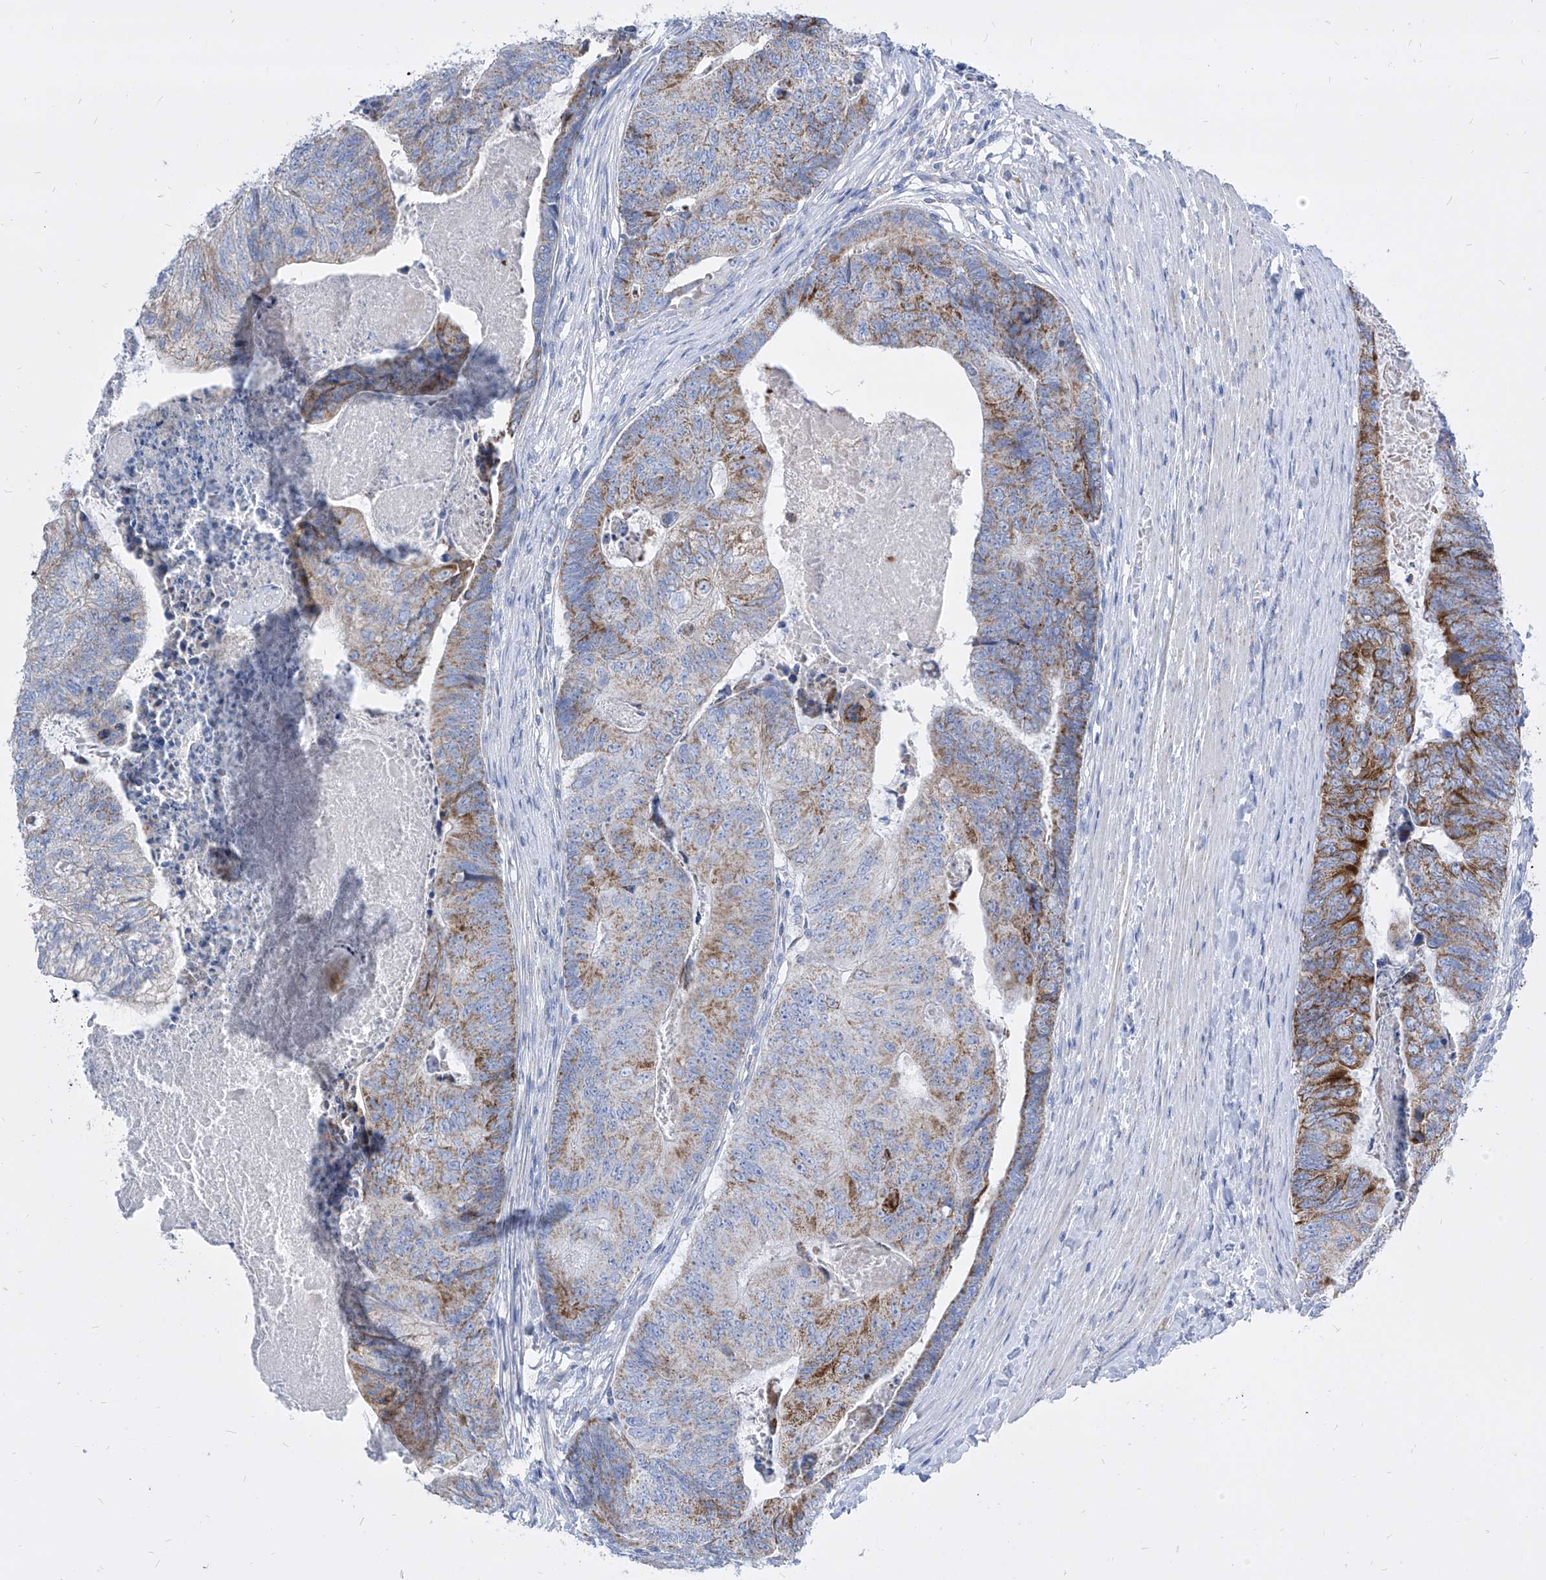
{"staining": {"intensity": "moderate", "quantity": "25%-75%", "location": "cytoplasmic/membranous"}, "tissue": "colorectal cancer", "cell_type": "Tumor cells", "image_type": "cancer", "snomed": [{"axis": "morphology", "description": "Adenocarcinoma, NOS"}, {"axis": "topography", "description": "Colon"}], "caption": "Protein expression analysis of human colorectal cancer (adenocarcinoma) reveals moderate cytoplasmic/membranous staining in about 25%-75% of tumor cells.", "gene": "COQ3", "patient": {"sex": "female", "age": 67}}